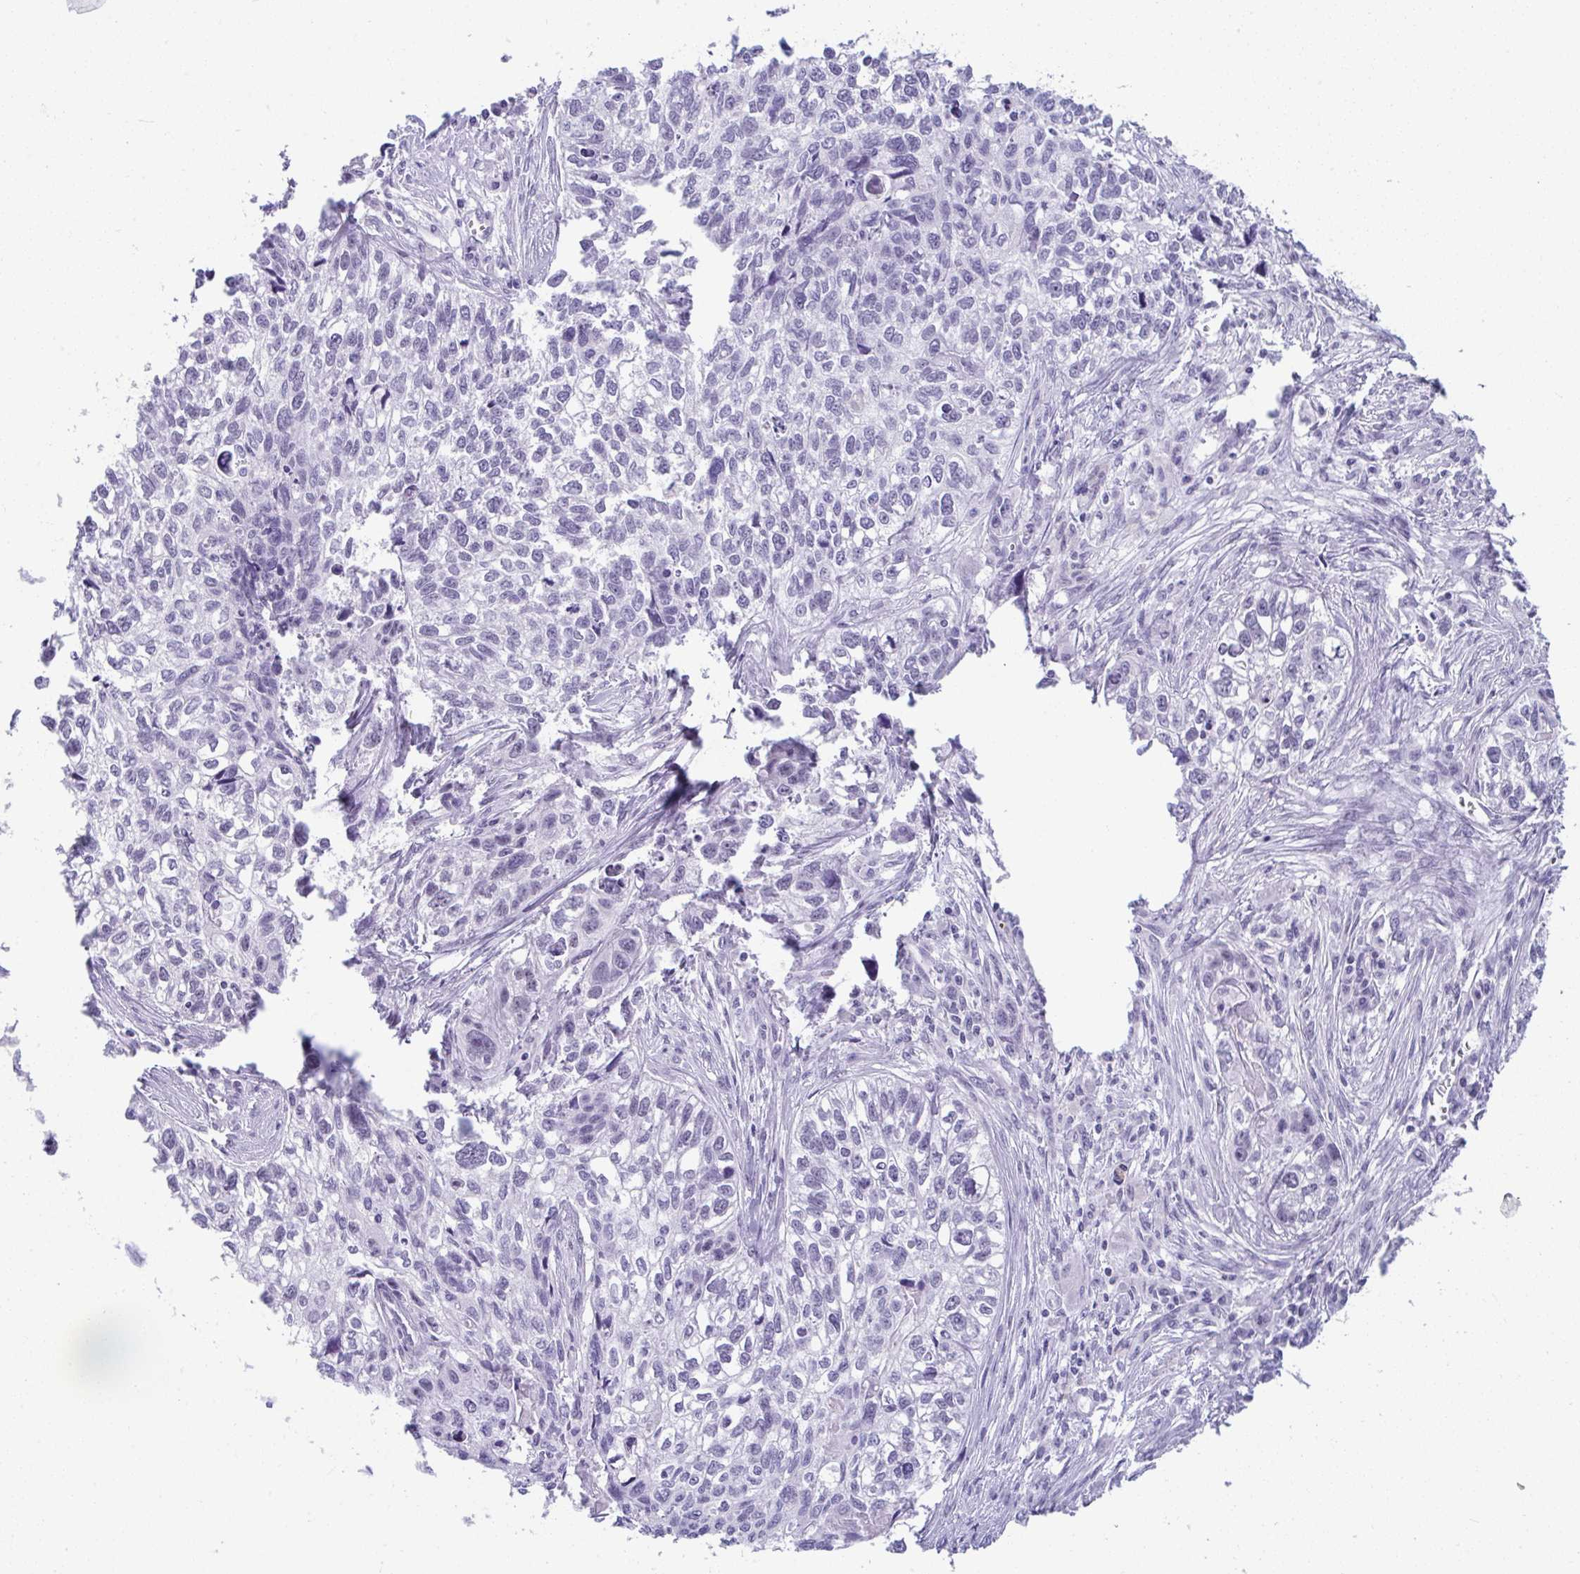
{"staining": {"intensity": "negative", "quantity": "none", "location": "none"}, "tissue": "lung cancer", "cell_type": "Tumor cells", "image_type": "cancer", "snomed": [{"axis": "morphology", "description": "Squamous cell carcinoma, NOS"}, {"axis": "topography", "description": "Lung"}], "caption": "Human lung cancer (squamous cell carcinoma) stained for a protein using IHC displays no expression in tumor cells.", "gene": "CDK13", "patient": {"sex": "male", "age": 74}}